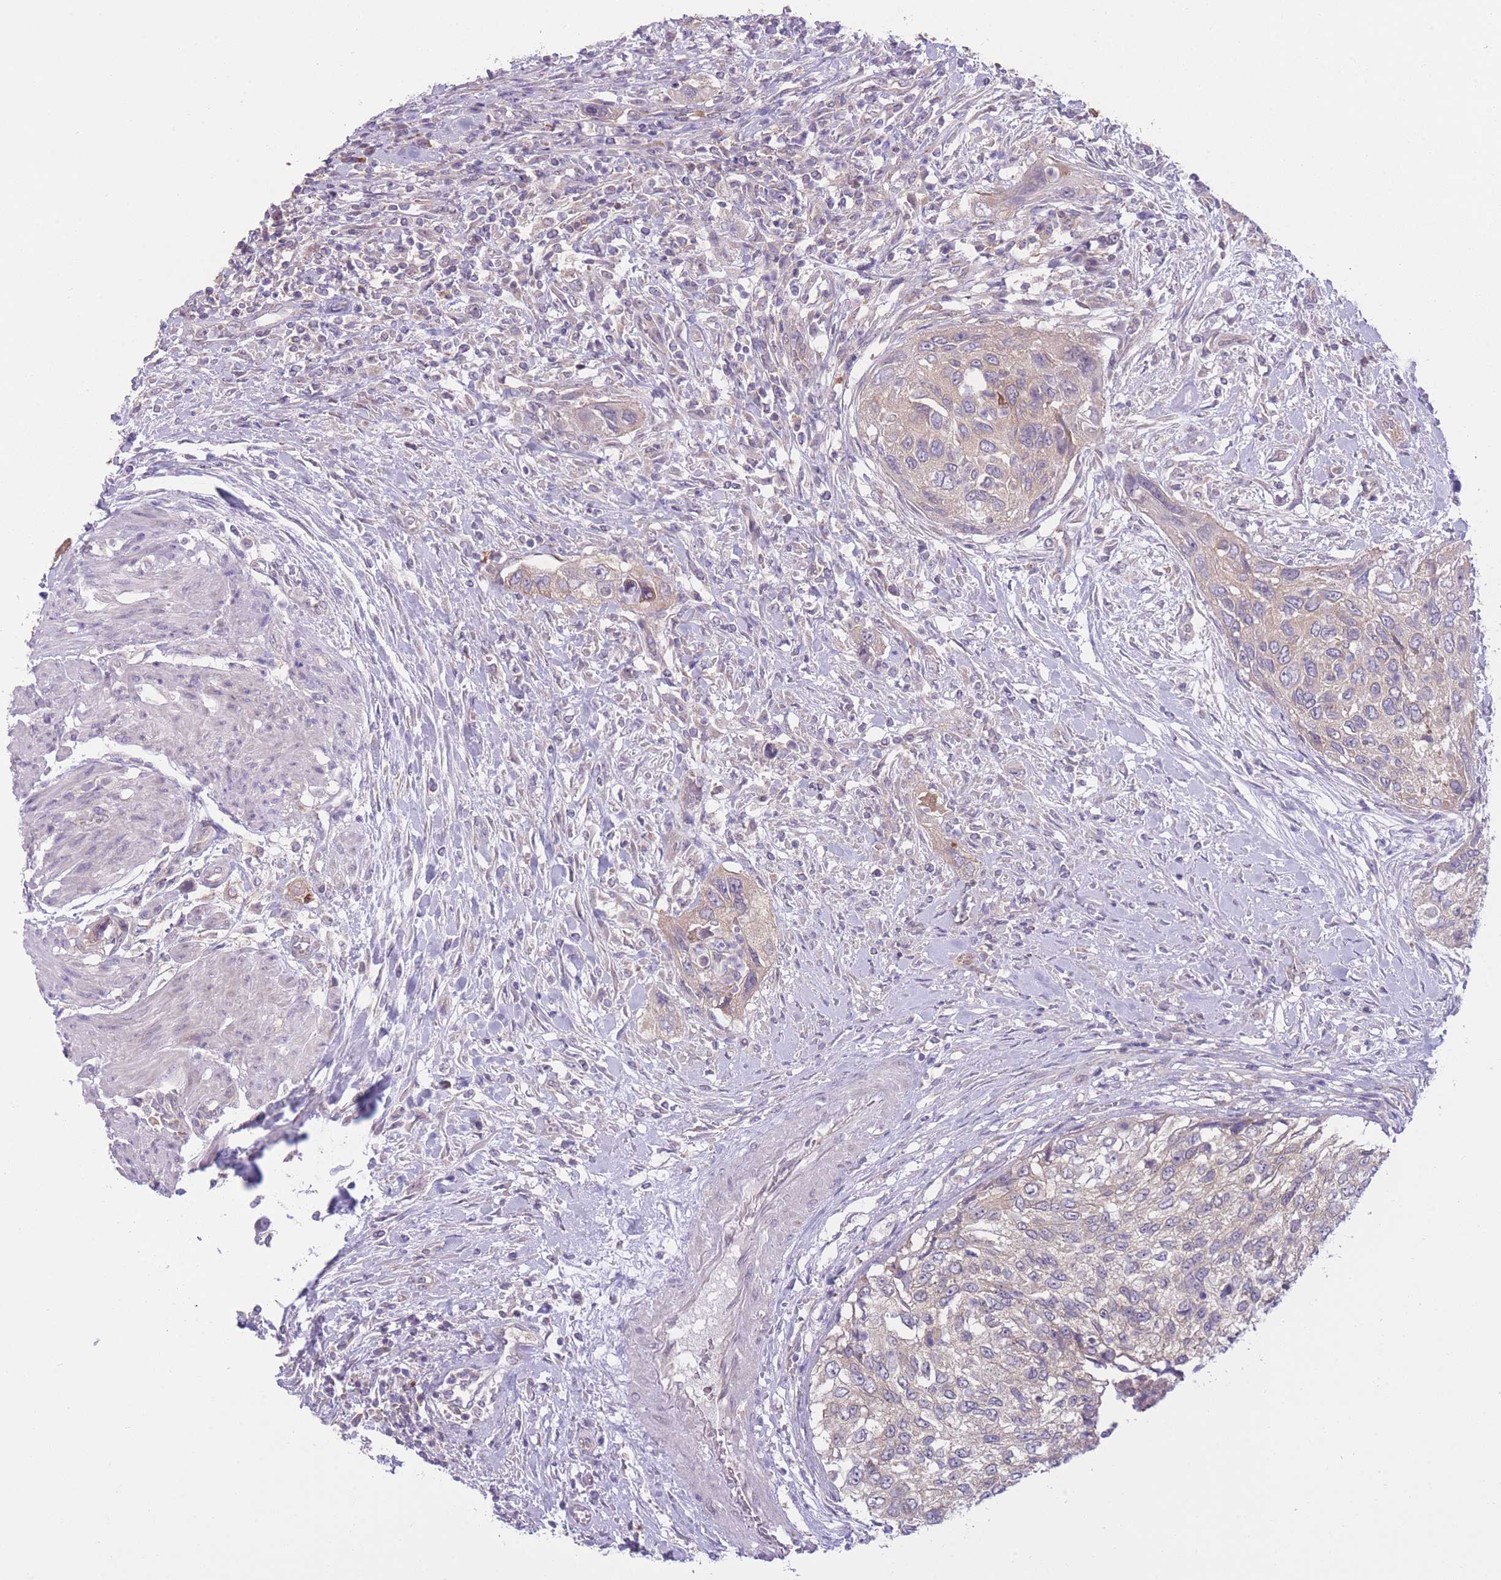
{"staining": {"intensity": "weak", "quantity": "<25%", "location": "cytoplasmic/membranous"}, "tissue": "urothelial cancer", "cell_type": "Tumor cells", "image_type": "cancer", "snomed": [{"axis": "morphology", "description": "Urothelial carcinoma, High grade"}, {"axis": "topography", "description": "Urinary bladder"}], "caption": "Immunohistochemistry (IHC) image of human urothelial cancer stained for a protein (brown), which displays no staining in tumor cells.", "gene": "CCT6B", "patient": {"sex": "female", "age": 60}}